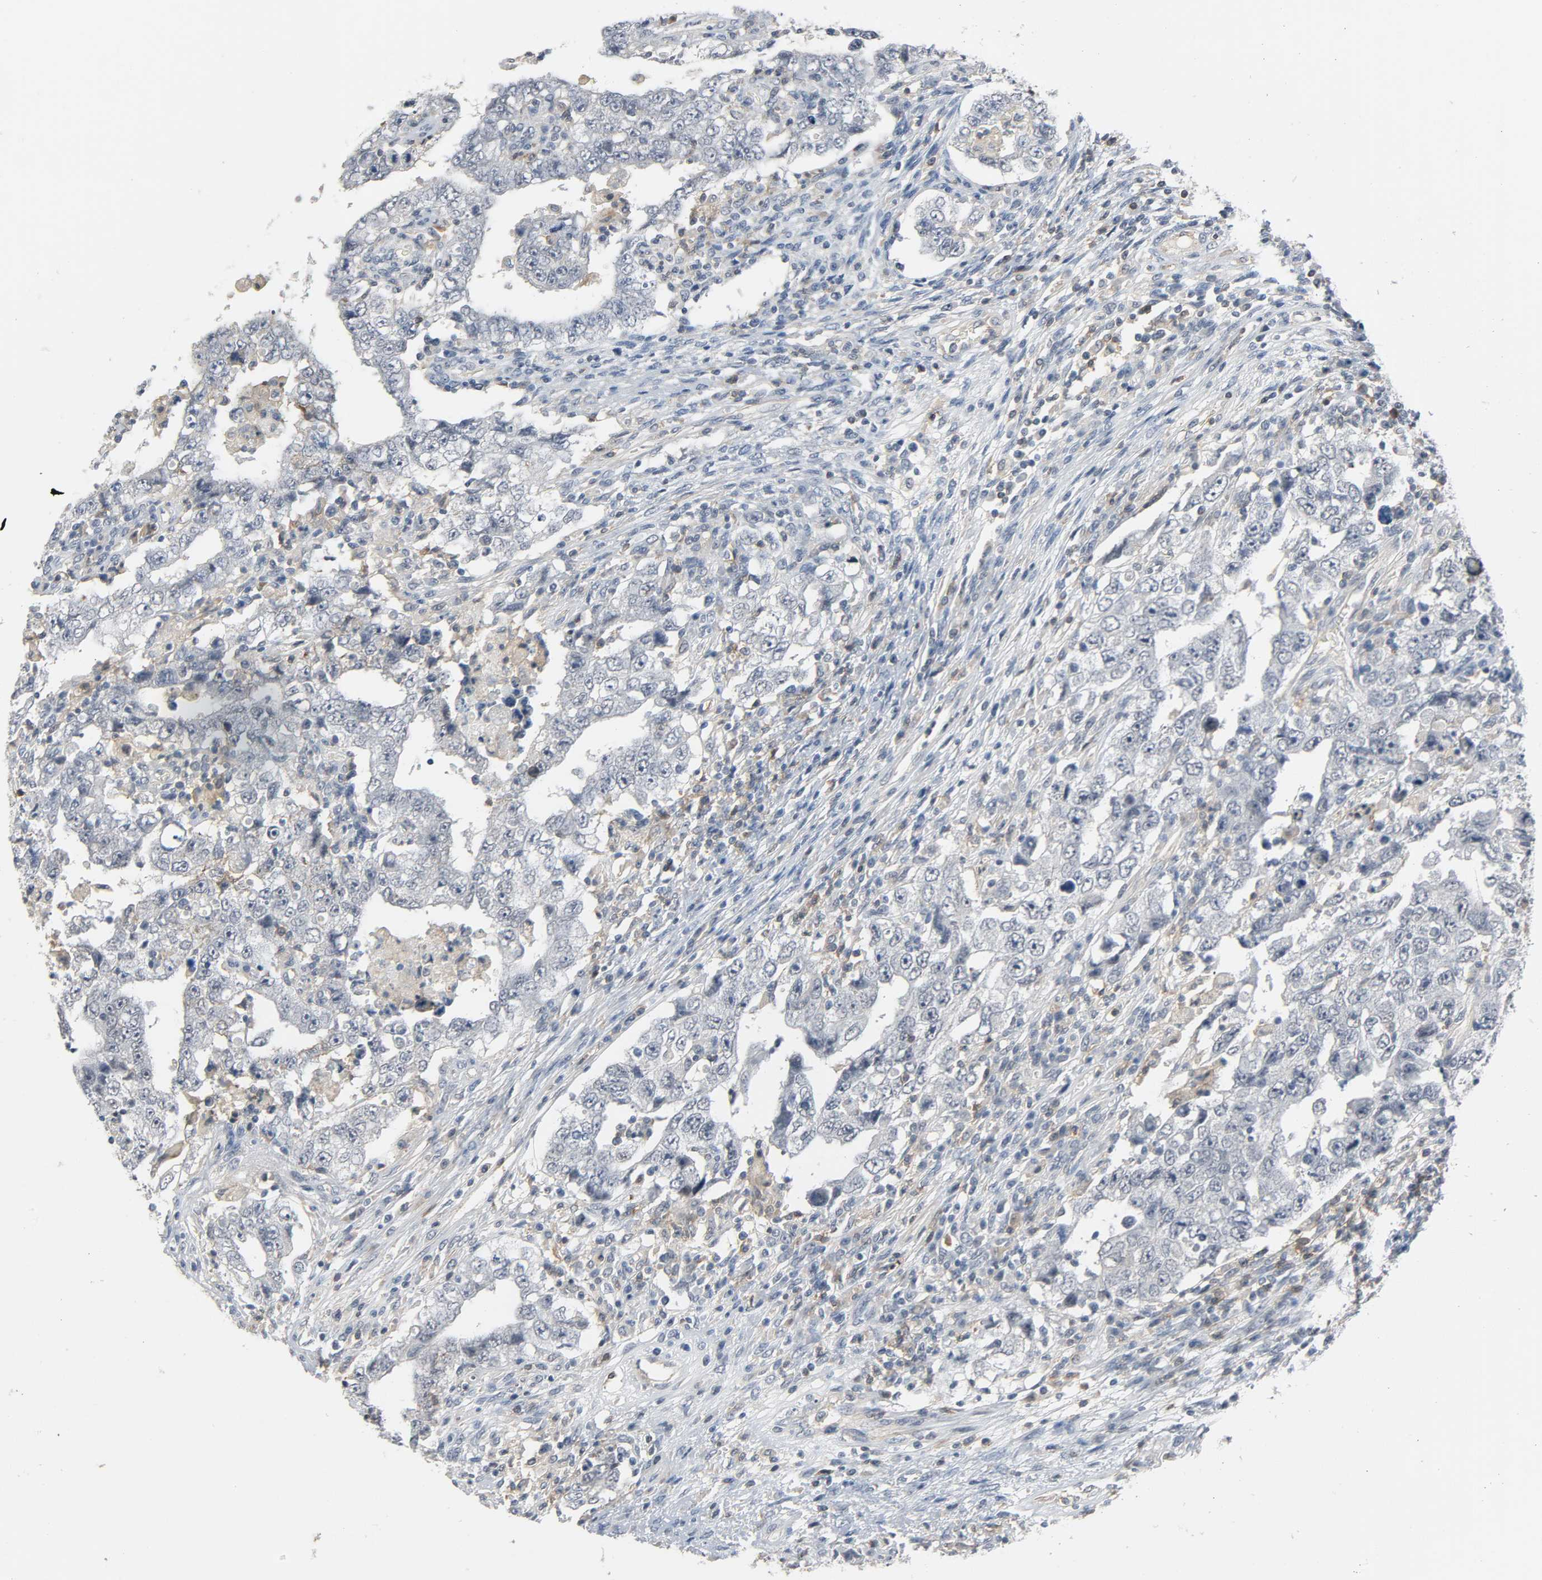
{"staining": {"intensity": "weak", "quantity": "<25%", "location": "cytoplasmic/membranous"}, "tissue": "testis cancer", "cell_type": "Tumor cells", "image_type": "cancer", "snomed": [{"axis": "morphology", "description": "Carcinoma, Embryonal, NOS"}, {"axis": "topography", "description": "Testis"}], "caption": "The immunohistochemistry micrograph has no significant positivity in tumor cells of testis cancer (embryonal carcinoma) tissue.", "gene": "CD4", "patient": {"sex": "male", "age": 26}}